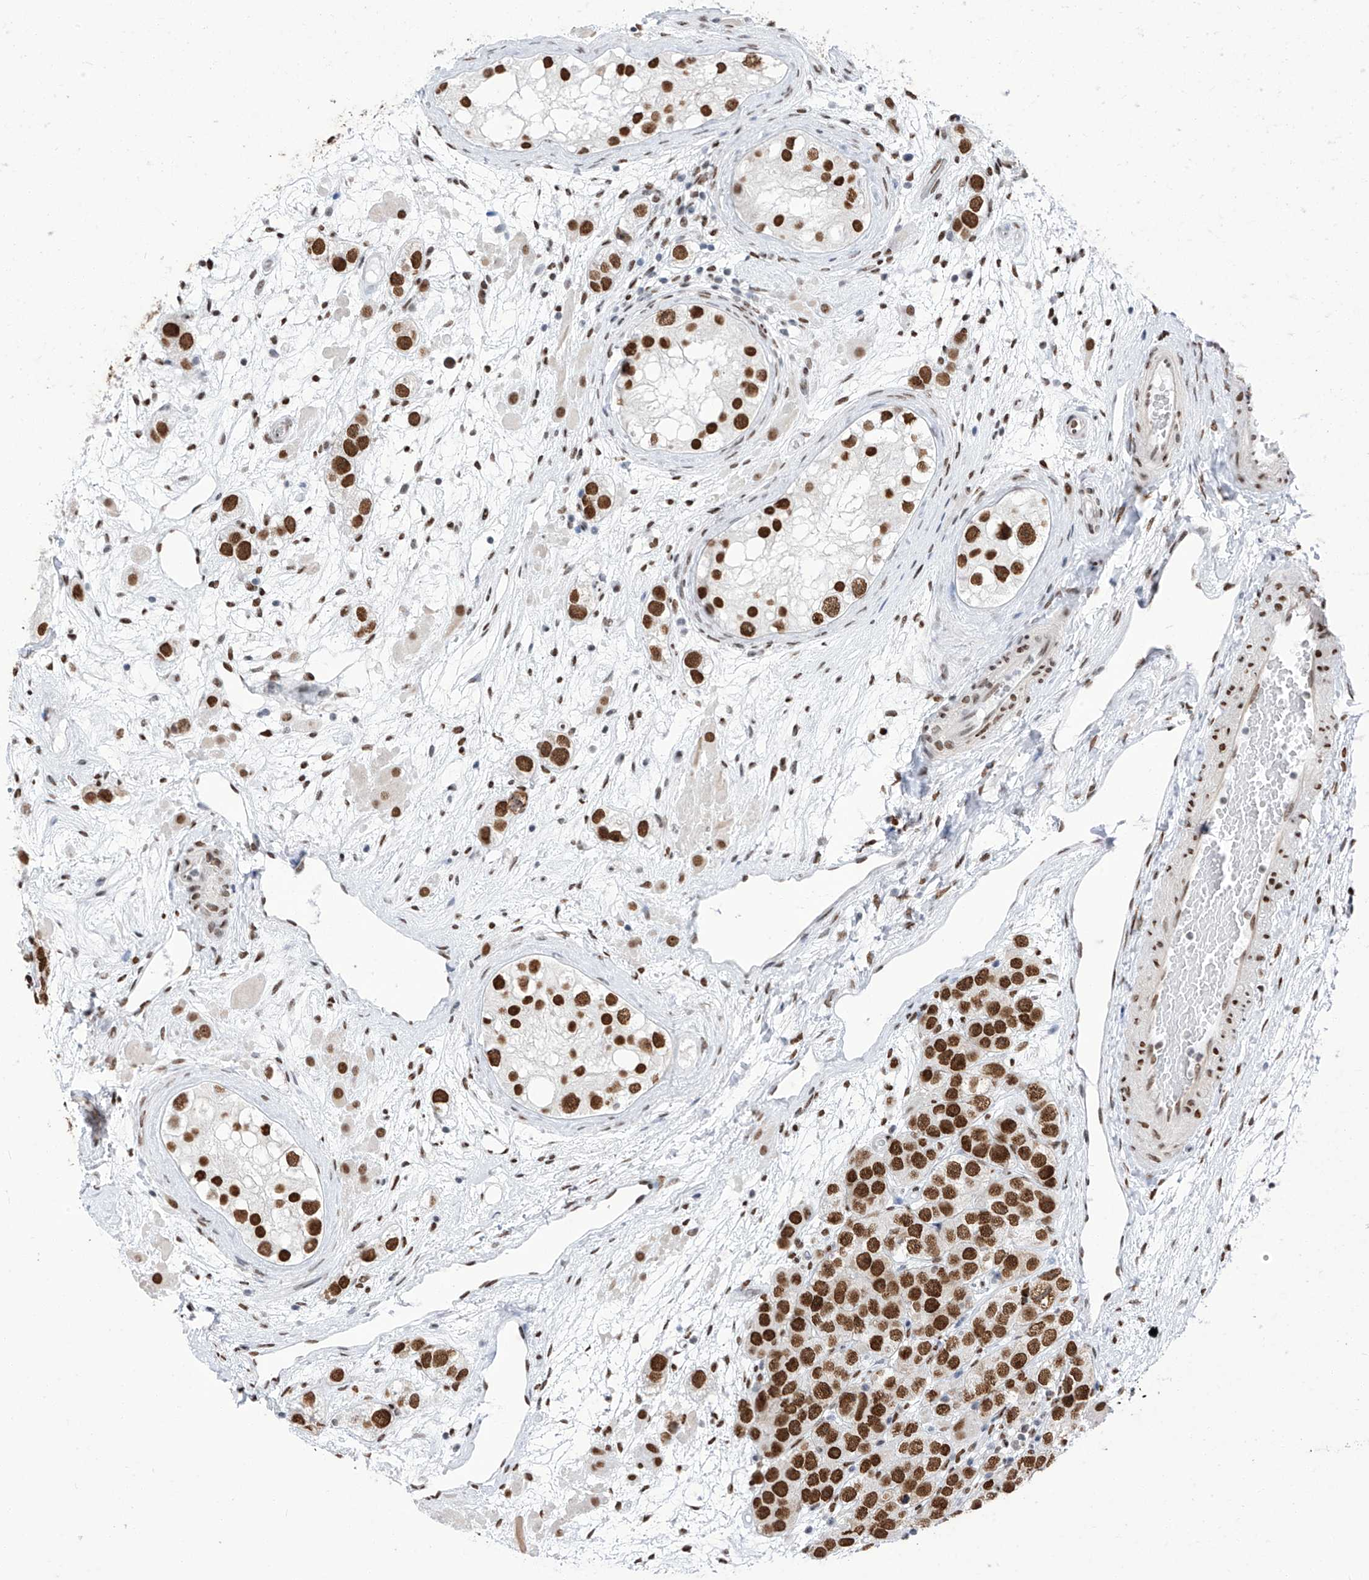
{"staining": {"intensity": "strong", "quantity": ">75%", "location": "nuclear"}, "tissue": "testis cancer", "cell_type": "Tumor cells", "image_type": "cancer", "snomed": [{"axis": "morphology", "description": "Seminoma, NOS"}, {"axis": "topography", "description": "Testis"}], "caption": "Immunohistochemistry histopathology image of testis seminoma stained for a protein (brown), which exhibits high levels of strong nuclear expression in approximately >75% of tumor cells.", "gene": "KHSRP", "patient": {"sex": "male", "age": 28}}